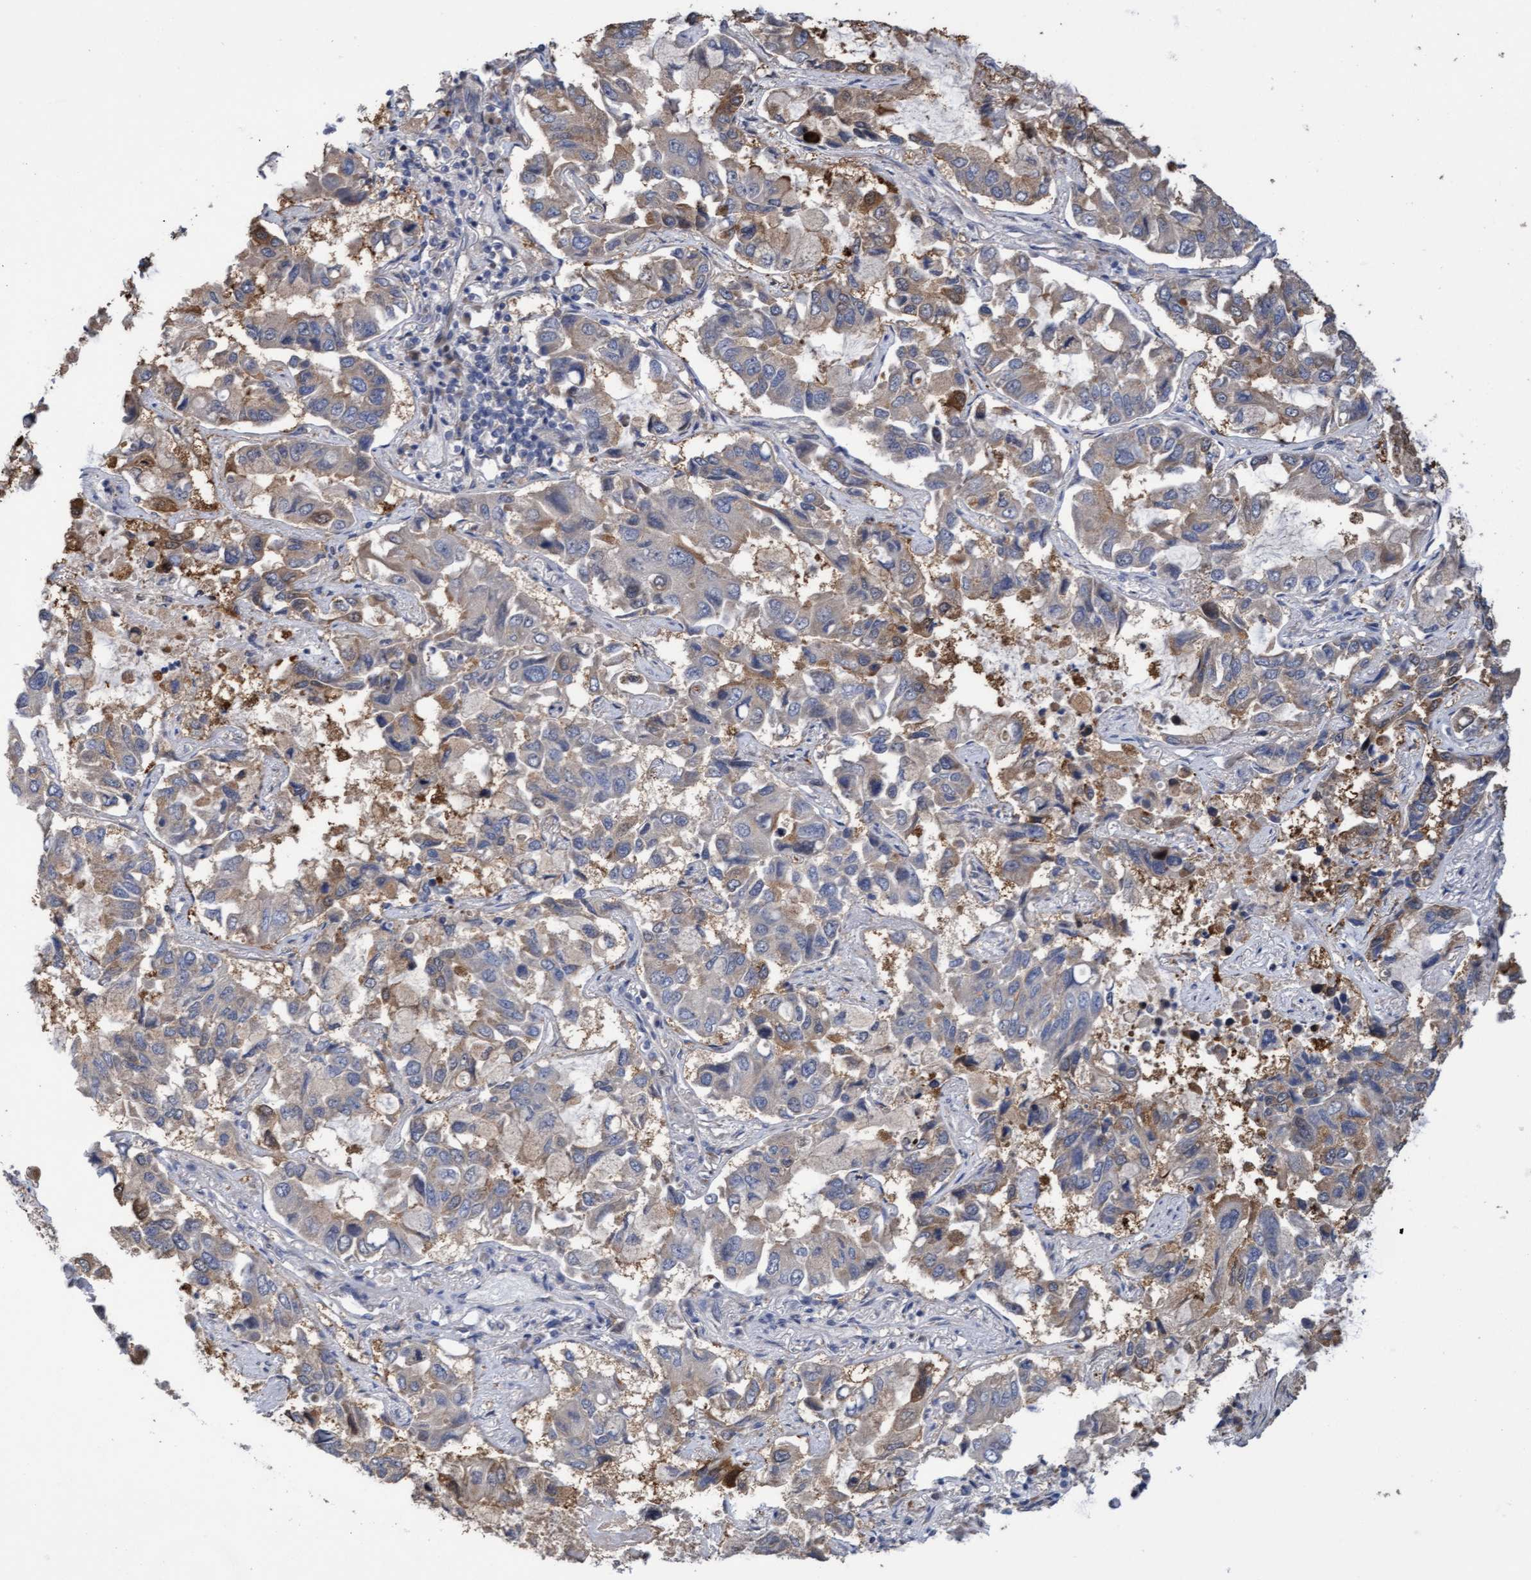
{"staining": {"intensity": "weak", "quantity": "<25%", "location": "cytoplasmic/membranous"}, "tissue": "lung cancer", "cell_type": "Tumor cells", "image_type": "cancer", "snomed": [{"axis": "morphology", "description": "Adenocarcinoma, NOS"}, {"axis": "topography", "description": "Lung"}], "caption": "Tumor cells show no significant protein staining in lung cancer (adenocarcinoma).", "gene": "ITFG1", "patient": {"sex": "male", "age": 64}}